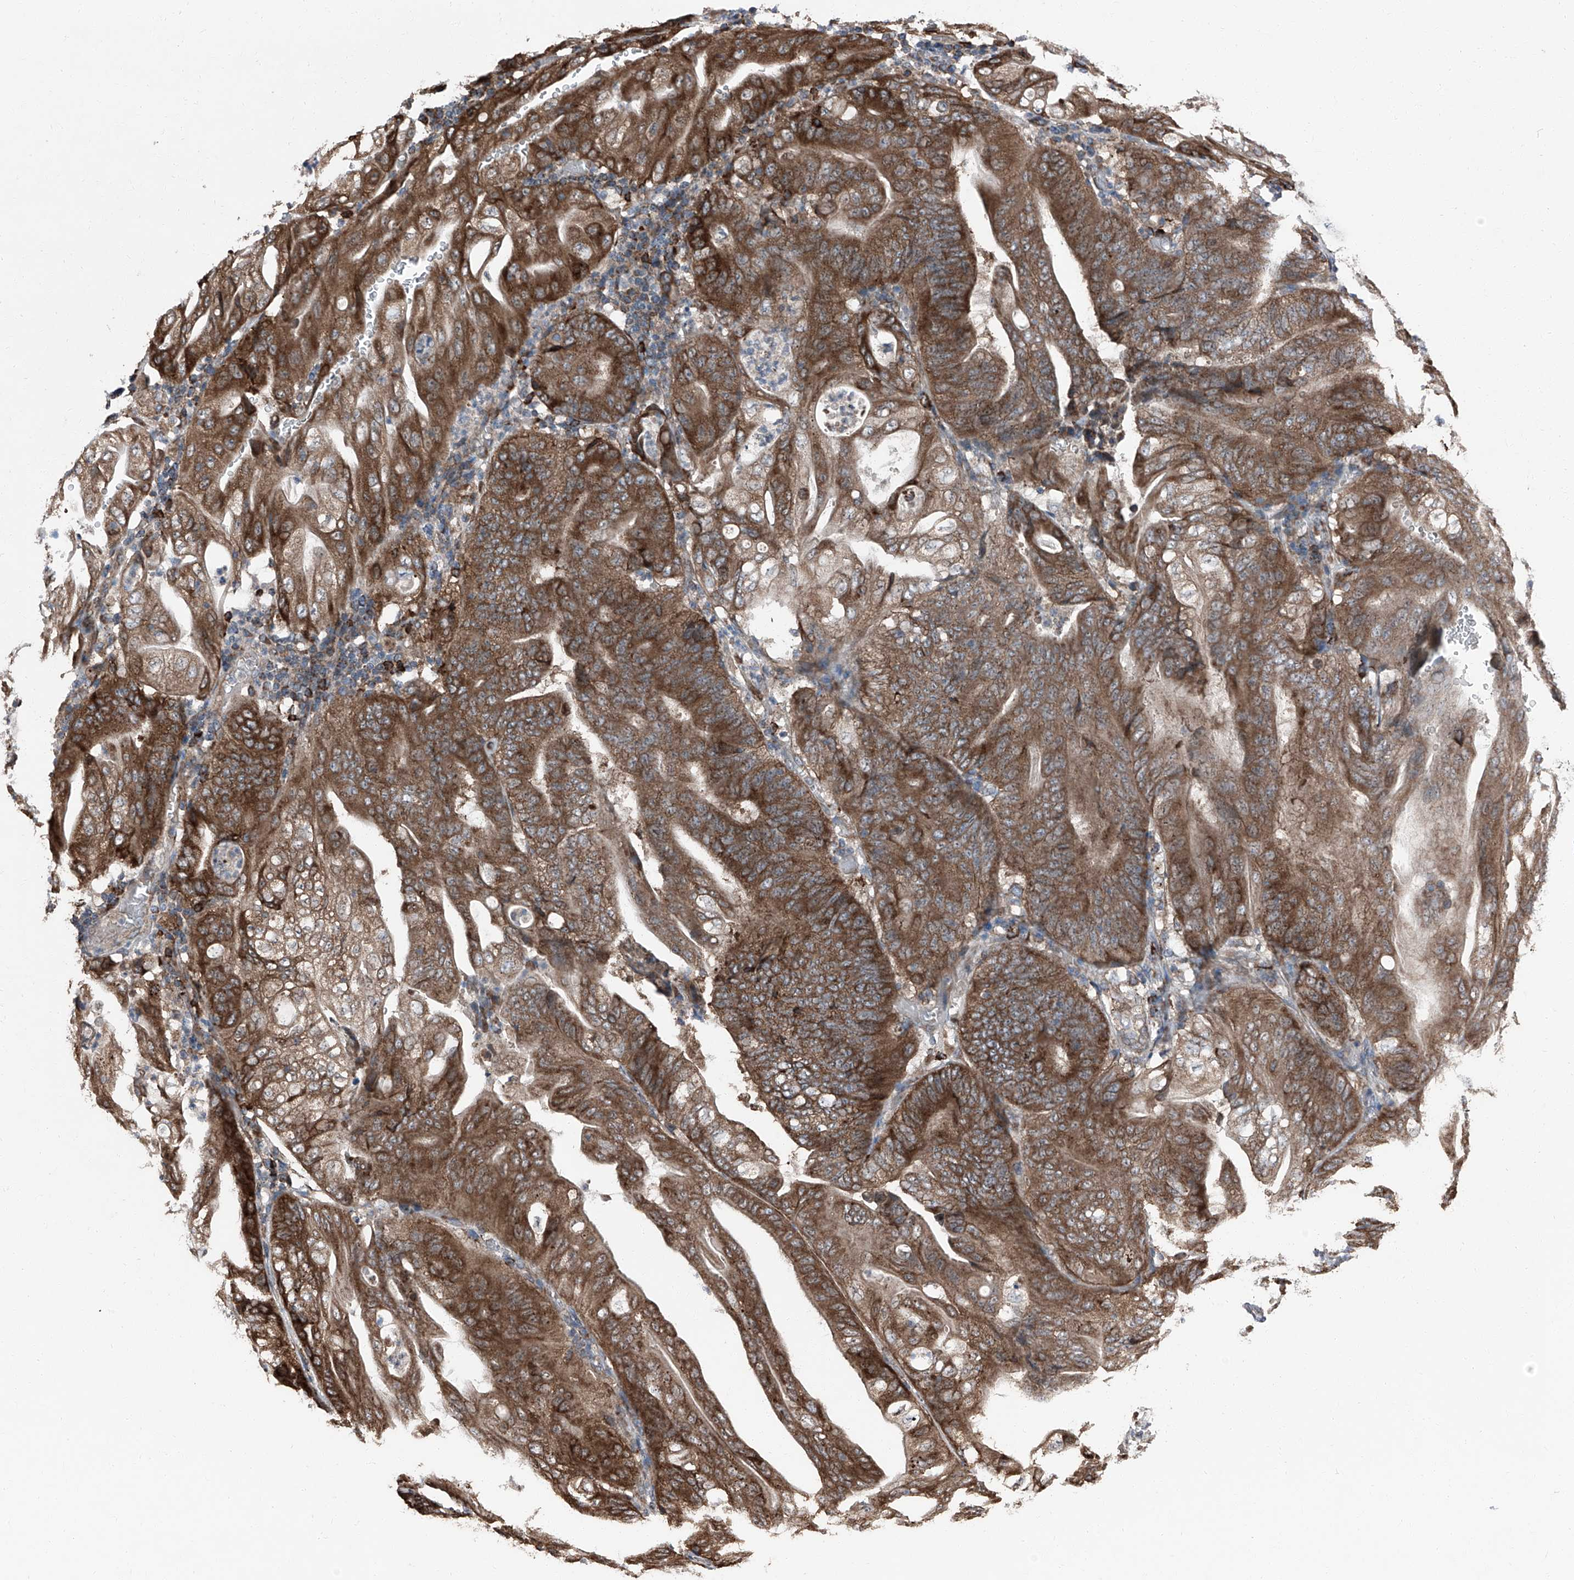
{"staining": {"intensity": "moderate", "quantity": ">75%", "location": "cytoplasmic/membranous"}, "tissue": "stomach cancer", "cell_type": "Tumor cells", "image_type": "cancer", "snomed": [{"axis": "morphology", "description": "Adenocarcinoma, NOS"}, {"axis": "topography", "description": "Stomach"}], "caption": "Approximately >75% of tumor cells in stomach cancer (adenocarcinoma) exhibit moderate cytoplasmic/membranous protein staining as visualized by brown immunohistochemical staining.", "gene": "LIMK1", "patient": {"sex": "female", "age": 73}}